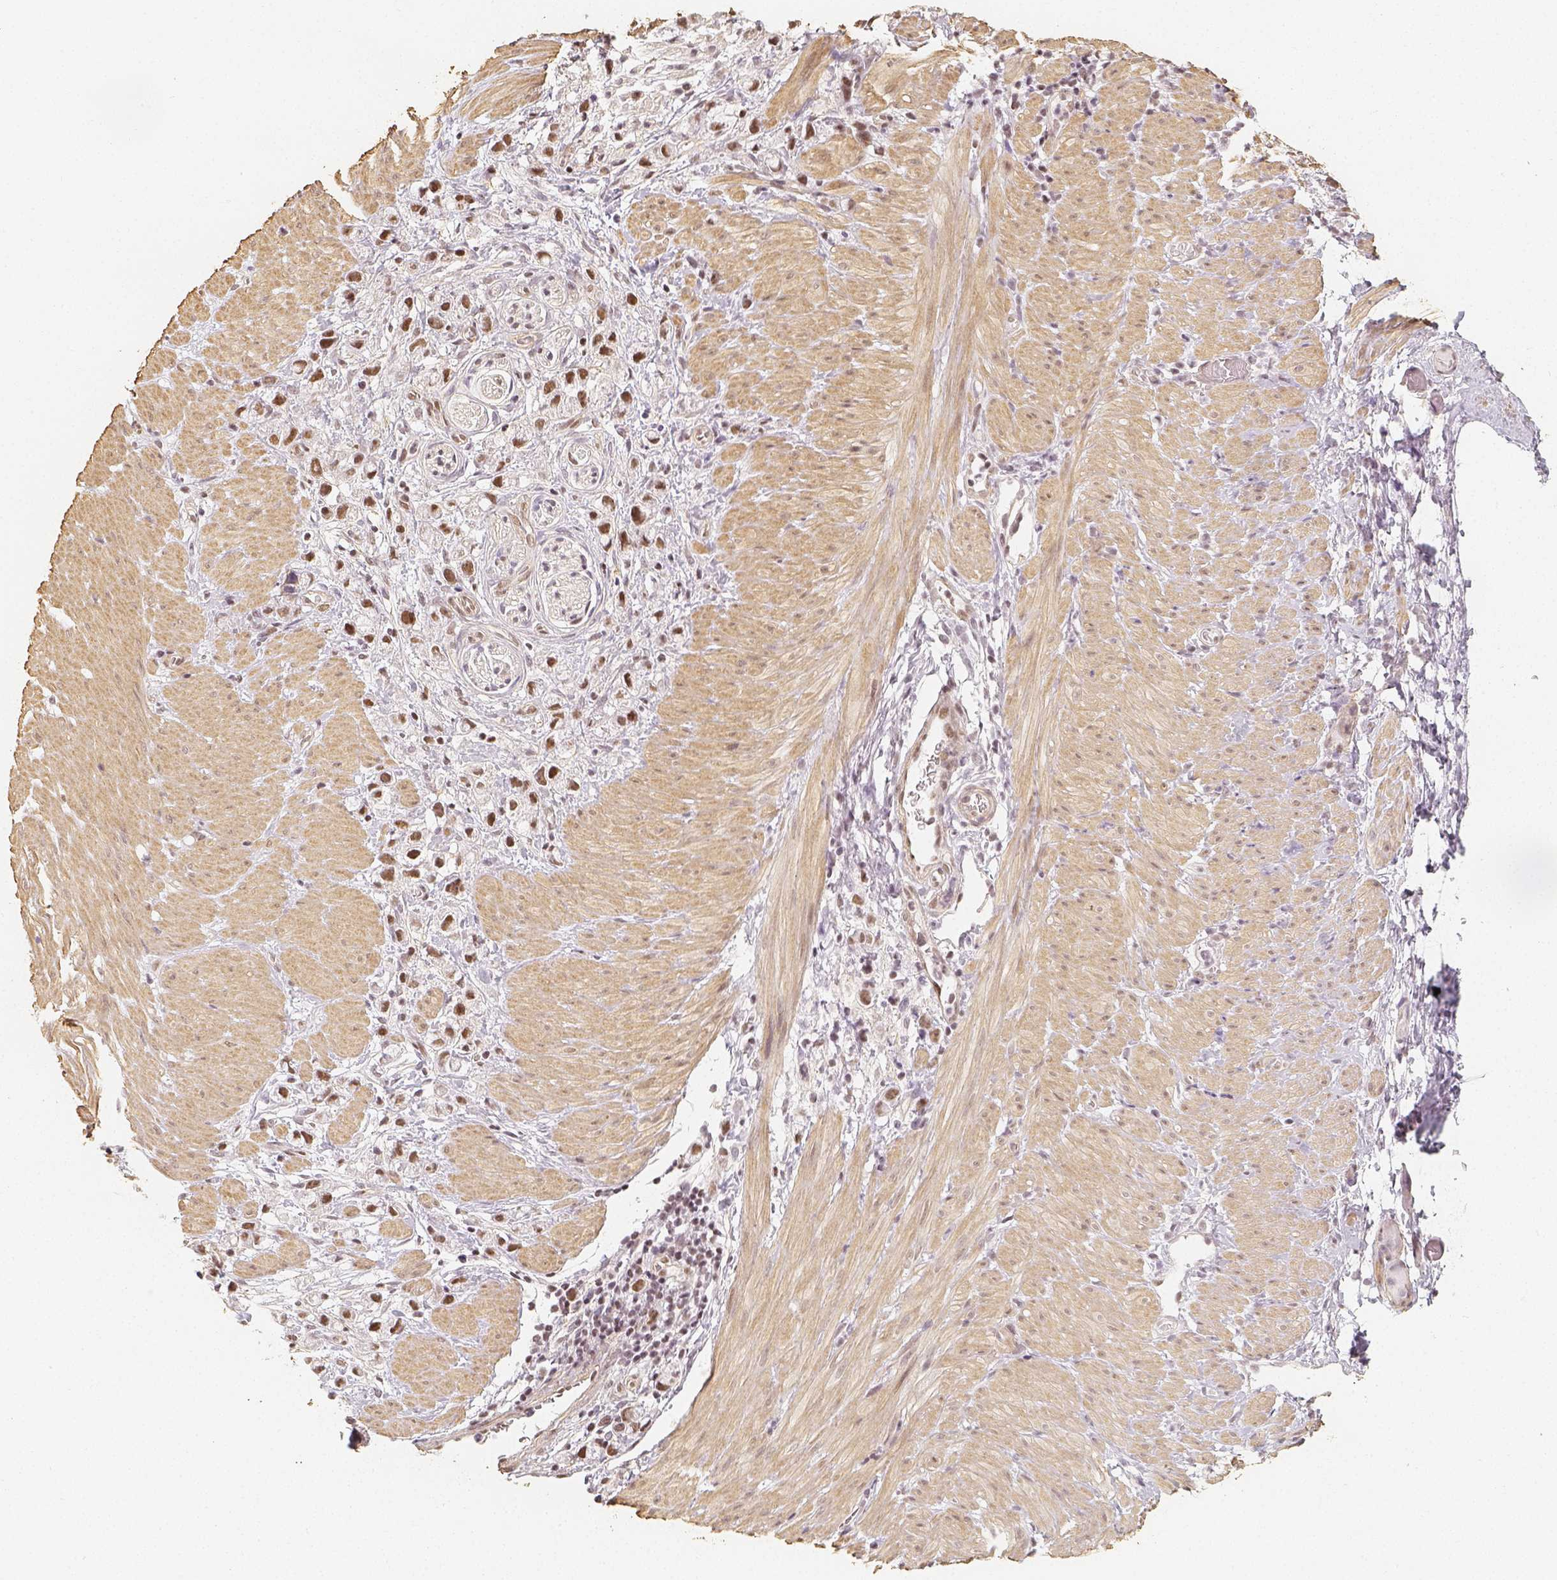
{"staining": {"intensity": "moderate", "quantity": ">75%", "location": "nuclear"}, "tissue": "stomach cancer", "cell_type": "Tumor cells", "image_type": "cancer", "snomed": [{"axis": "morphology", "description": "Adenocarcinoma, NOS"}, {"axis": "topography", "description": "Stomach"}], "caption": "Immunohistochemical staining of adenocarcinoma (stomach) displays medium levels of moderate nuclear positivity in approximately >75% of tumor cells. Nuclei are stained in blue.", "gene": "HDAC1", "patient": {"sex": "female", "age": 59}}